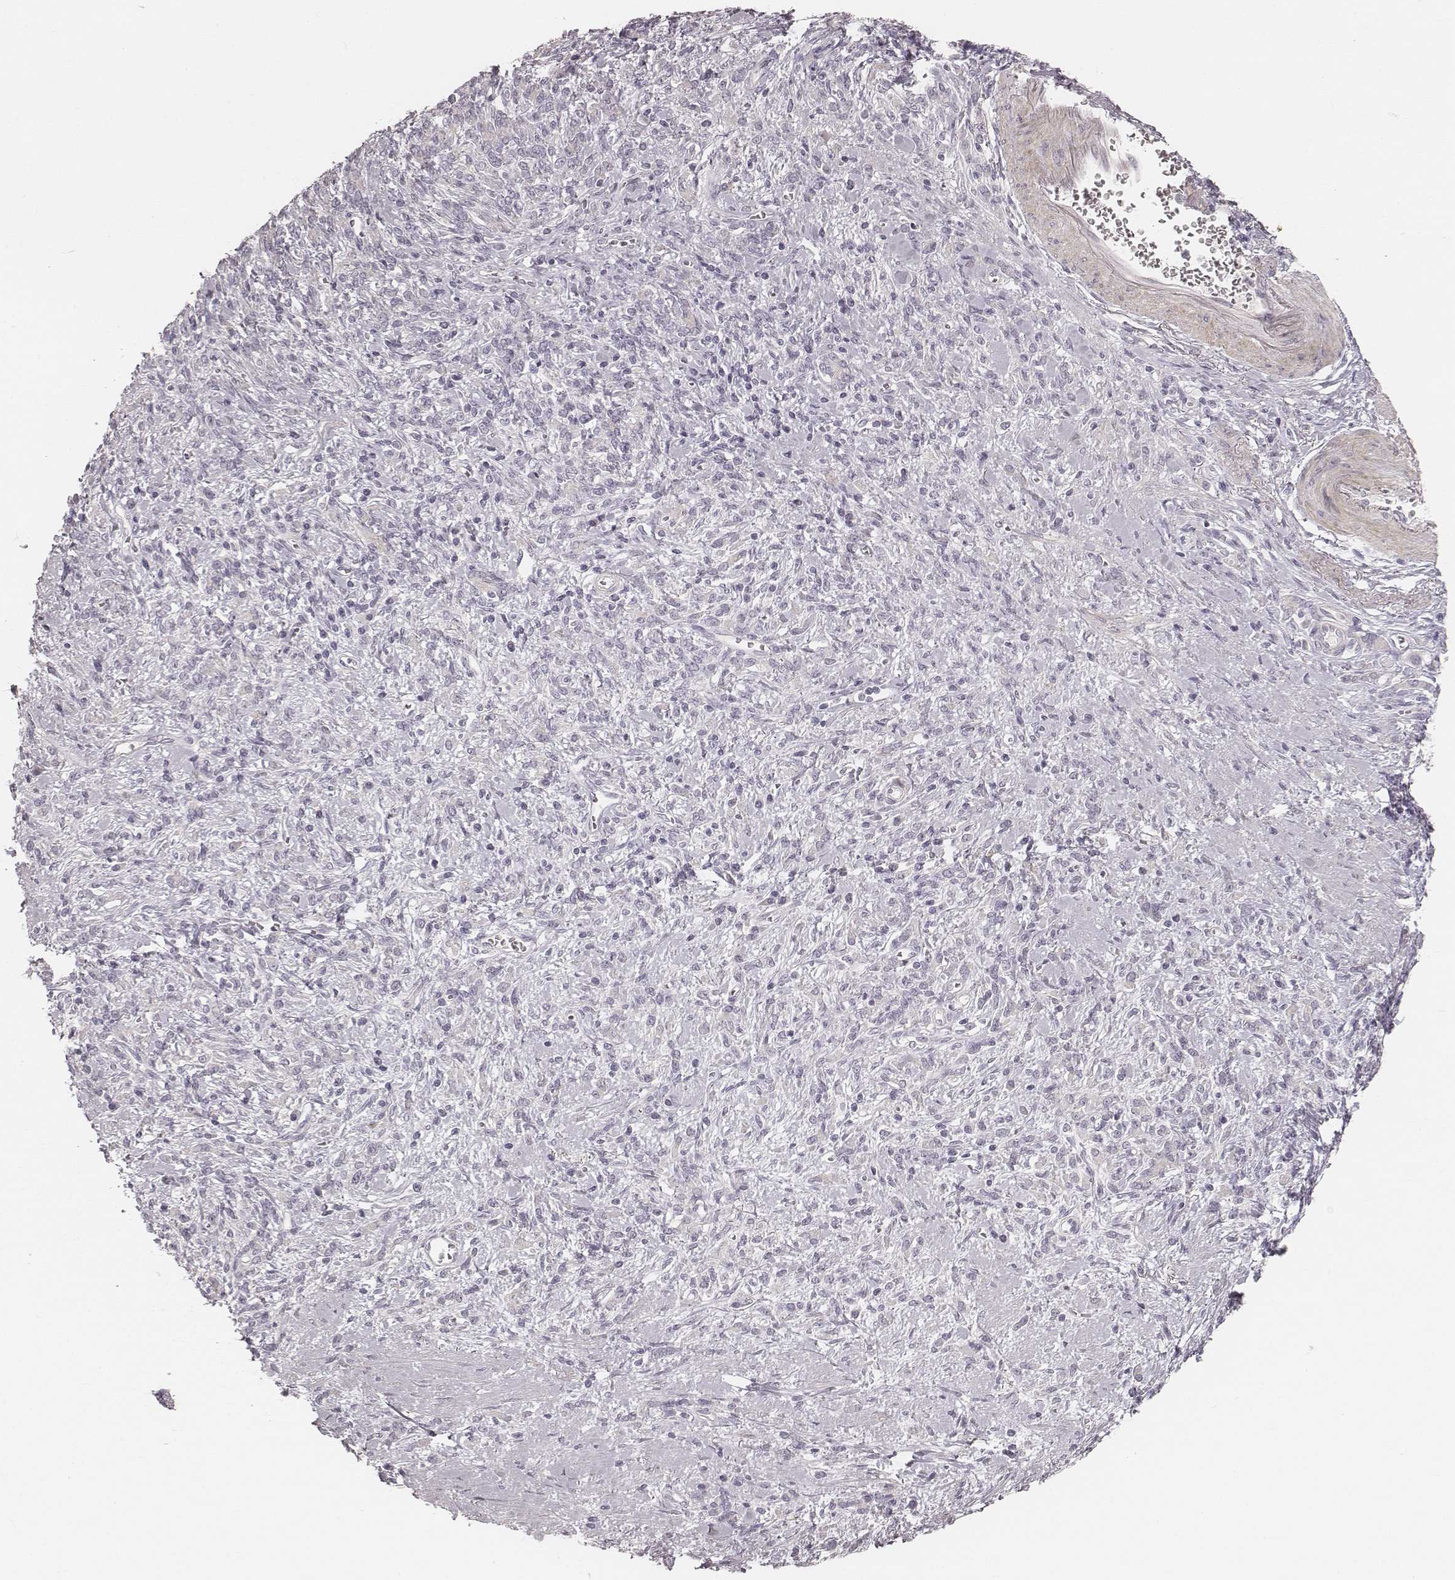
{"staining": {"intensity": "negative", "quantity": "none", "location": "none"}, "tissue": "stomach cancer", "cell_type": "Tumor cells", "image_type": "cancer", "snomed": [{"axis": "morphology", "description": "Adenocarcinoma, NOS"}, {"axis": "topography", "description": "Stomach"}], "caption": "Human adenocarcinoma (stomach) stained for a protein using immunohistochemistry (IHC) reveals no staining in tumor cells.", "gene": "SPATA24", "patient": {"sex": "female", "age": 57}}